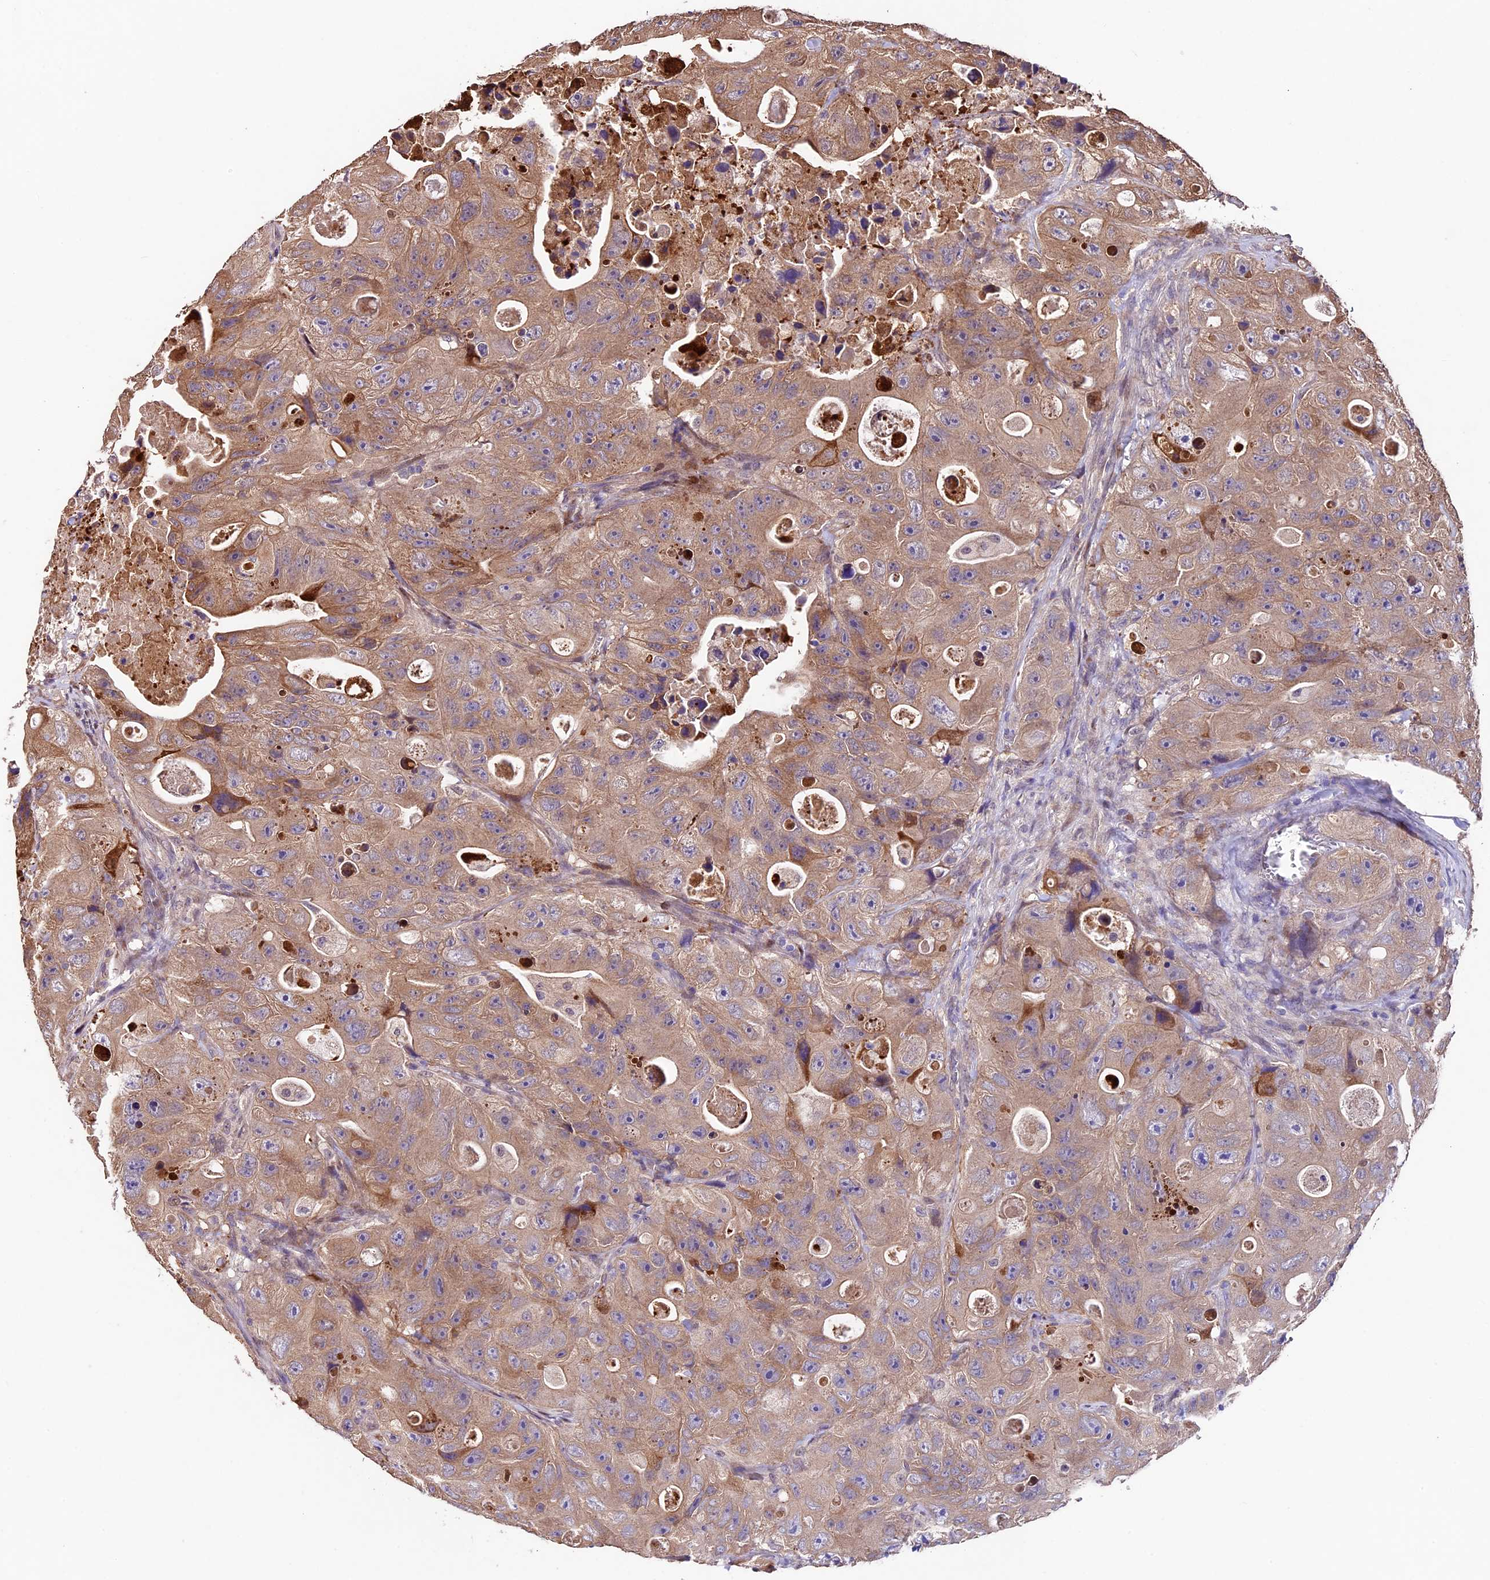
{"staining": {"intensity": "moderate", "quantity": ">75%", "location": "cytoplasmic/membranous"}, "tissue": "colorectal cancer", "cell_type": "Tumor cells", "image_type": "cancer", "snomed": [{"axis": "morphology", "description": "Adenocarcinoma, NOS"}, {"axis": "topography", "description": "Colon"}], "caption": "This histopathology image exhibits adenocarcinoma (colorectal) stained with immunohistochemistry to label a protein in brown. The cytoplasmic/membranous of tumor cells show moderate positivity for the protein. Nuclei are counter-stained blue.", "gene": "SBNO2", "patient": {"sex": "female", "age": 46}}